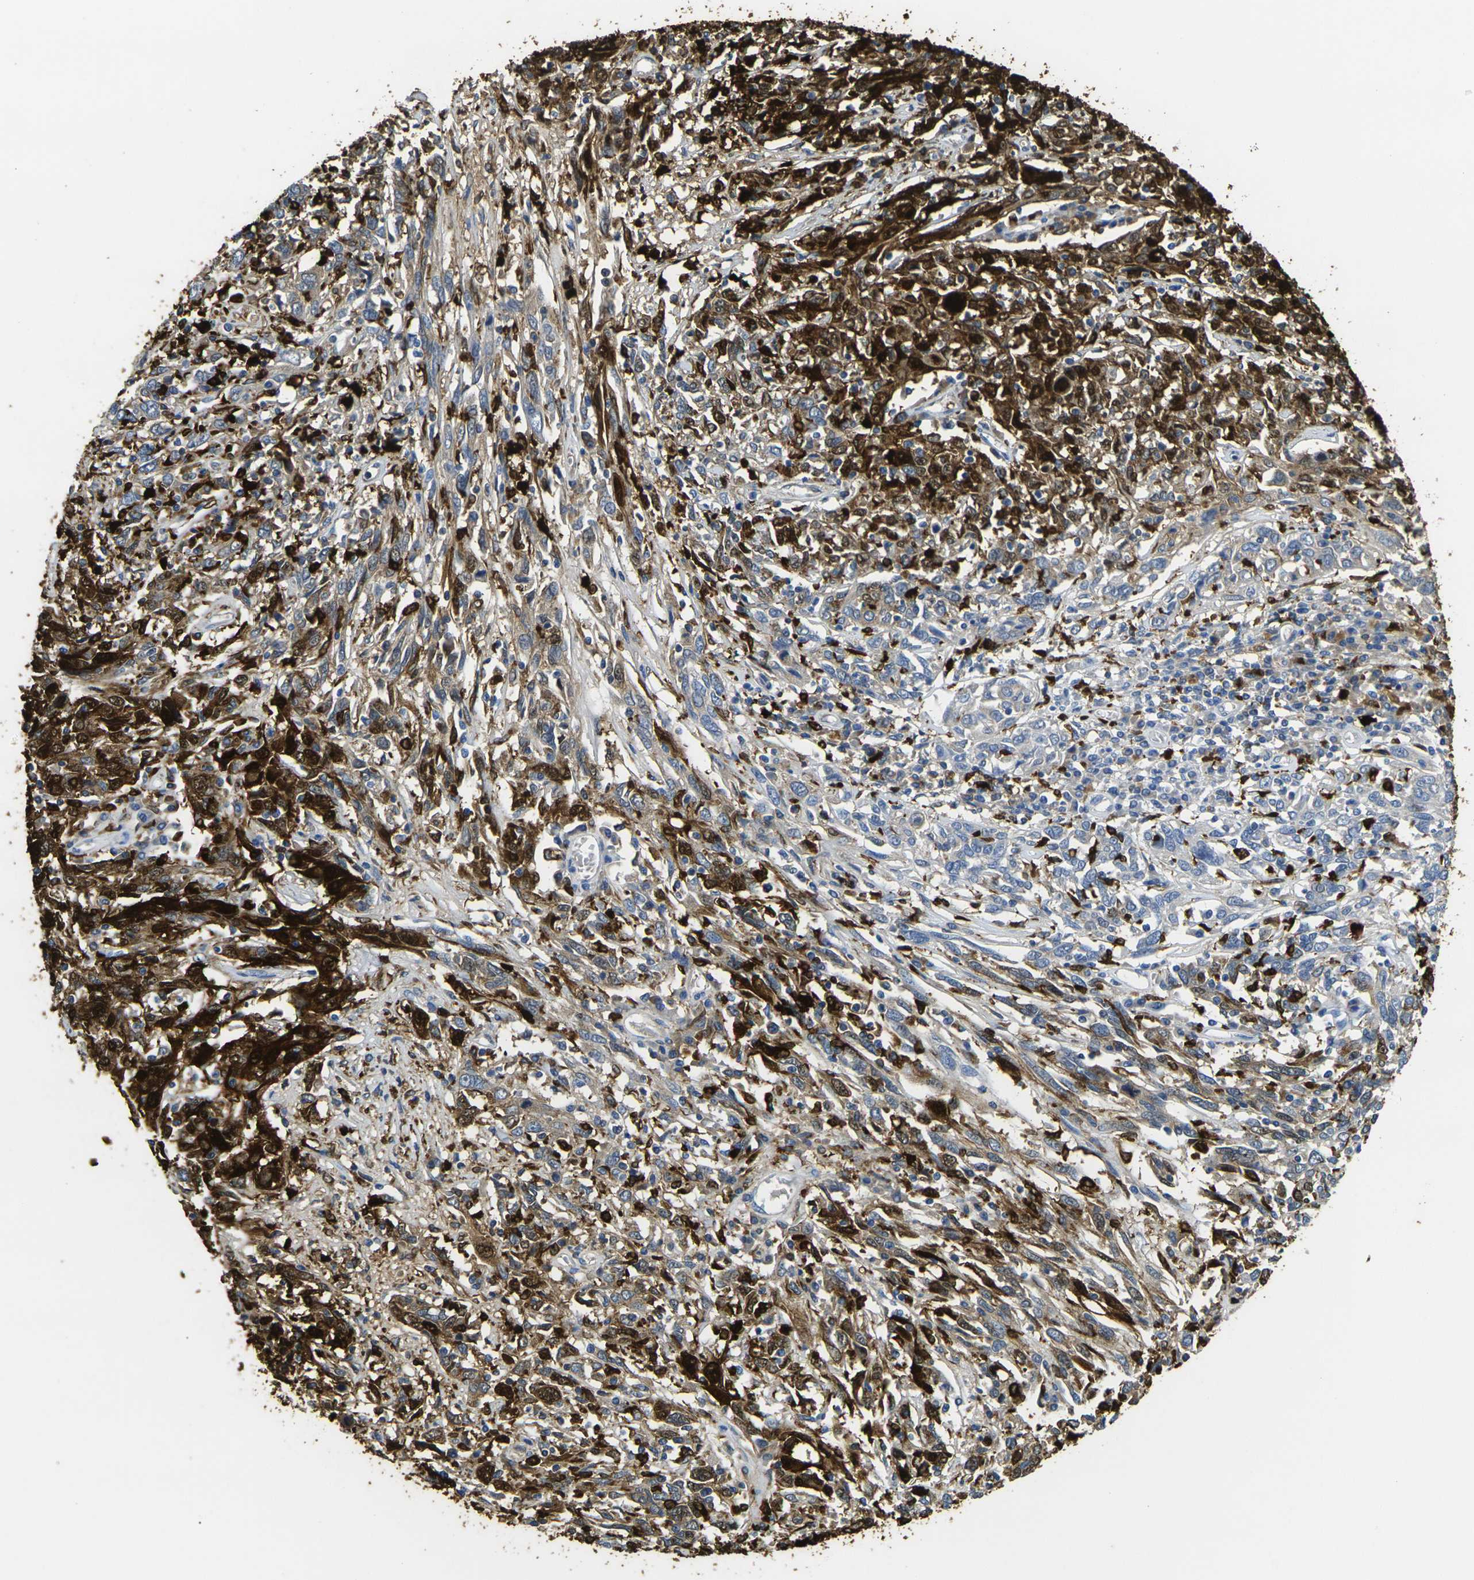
{"staining": {"intensity": "strong", "quantity": "25%-75%", "location": "cytoplasmic/membranous,nuclear"}, "tissue": "cervical cancer", "cell_type": "Tumor cells", "image_type": "cancer", "snomed": [{"axis": "morphology", "description": "Squamous cell carcinoma, NOS"}, {"axis": "topography", "description": "Cervix"}], "caption": "The immunohistochemical stain labels strong cytoplasmic/membranous and nuclear expression in tumor cells of cervical cancer (squamous cell carcinoma) tissue.", "gene": "S100A9", "patient": {"sex": "female", "age": 46}}